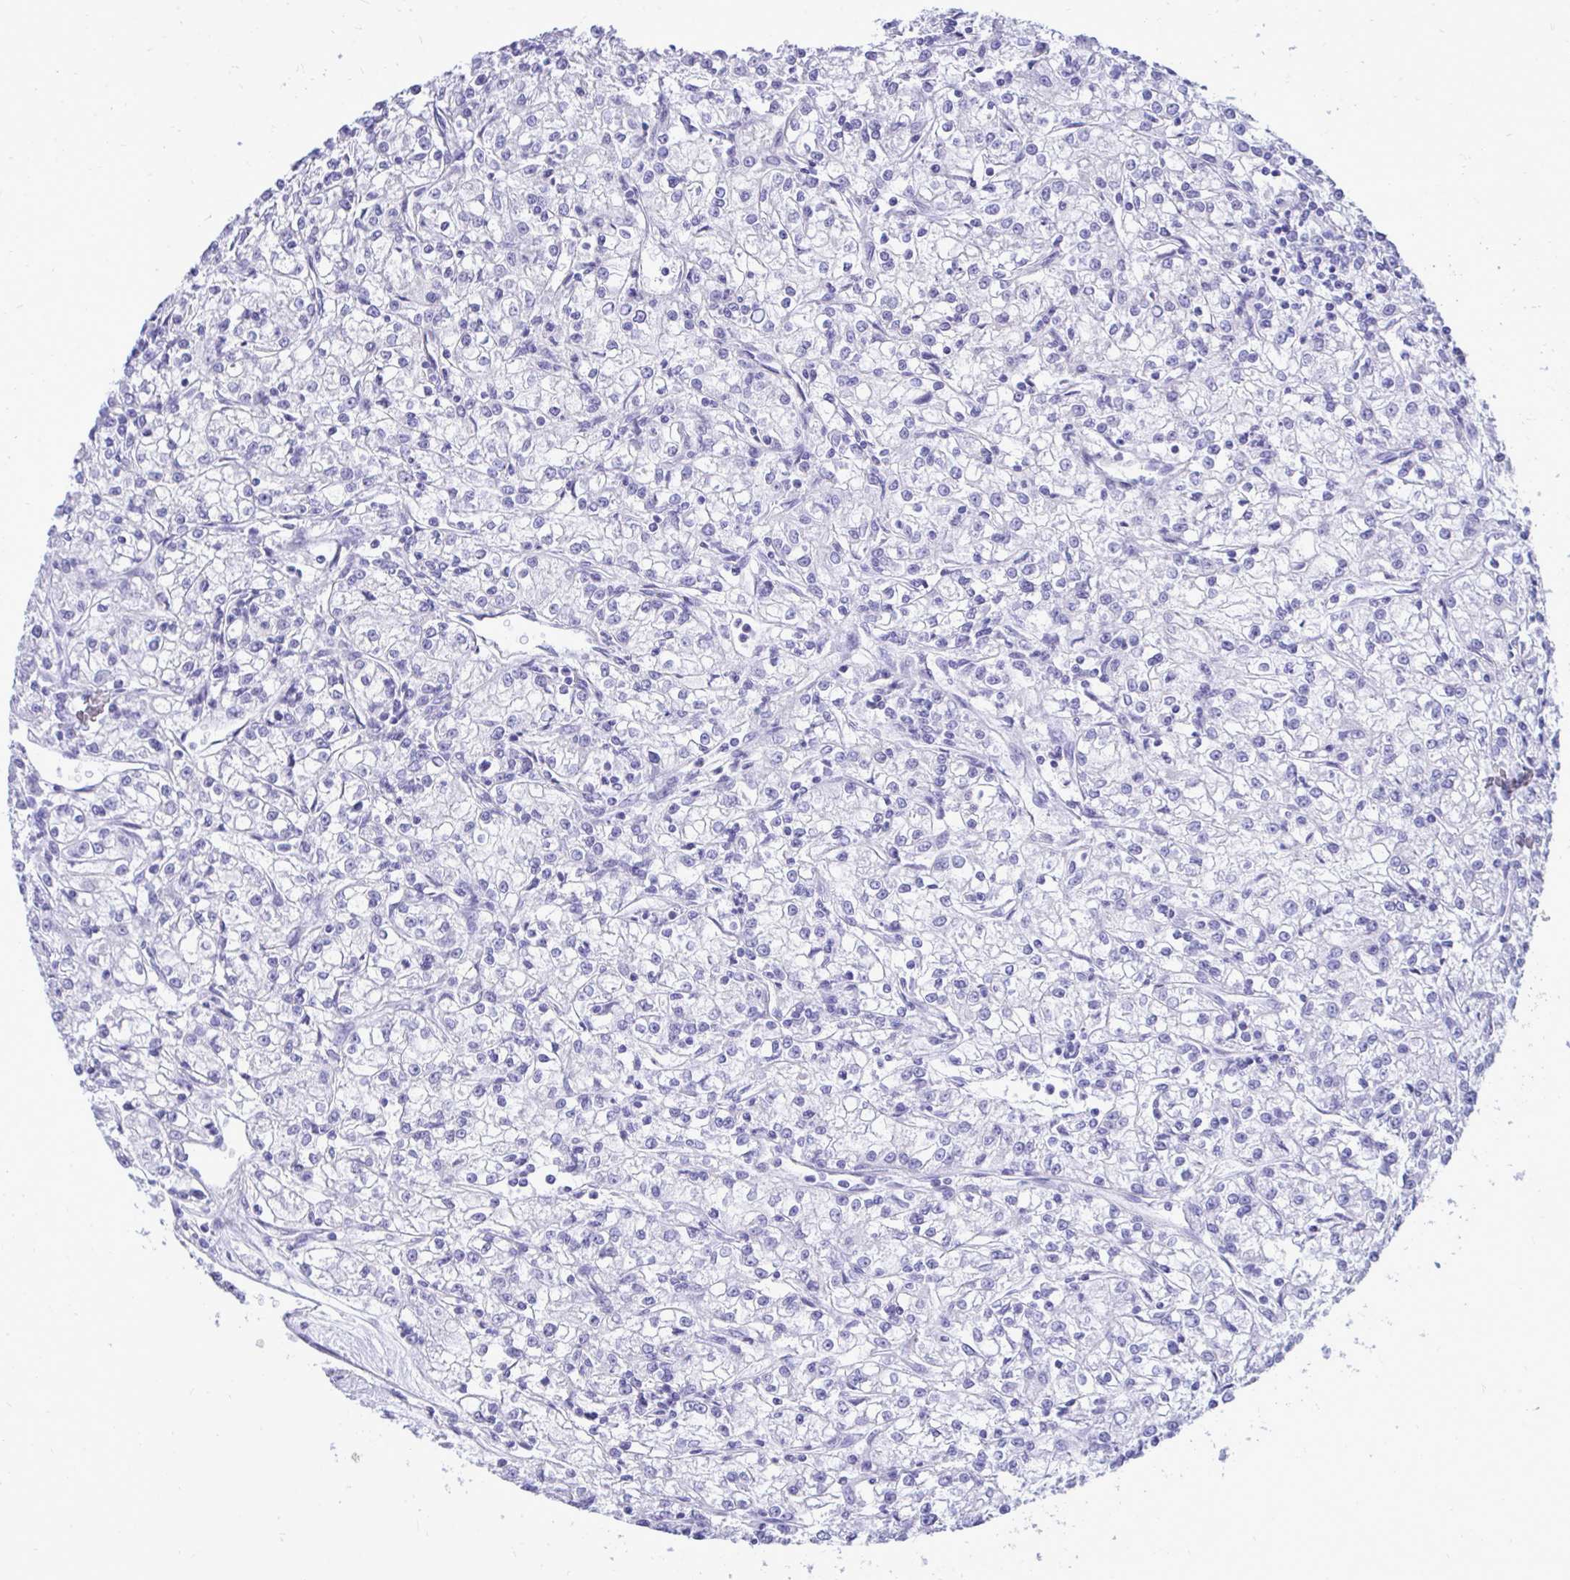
{"staining": {"intensity": "negative", "quantity": "none", "location": "none"}, "tissue": "renal cancer", "cell_type": "Tumor cells", "image_type": "cancer", "snomed": [{"axis": "morphology", "description": "Adenocarcinoma, NOS"}, {"axis": "topography", "description": "Kidney"}], "caption": "Tumor cells are negative for brown protein staining in renal adenocarcinoma. Brightfield microscopy of immunohistochemistry (IHC) stained with DAB (3,3'-diaminobenzidine) (brown) and hematoxylin (blue), captured at high magnification.", "gene": "ANKDD1B", "patient": {"sex": "female", "age": 59}}